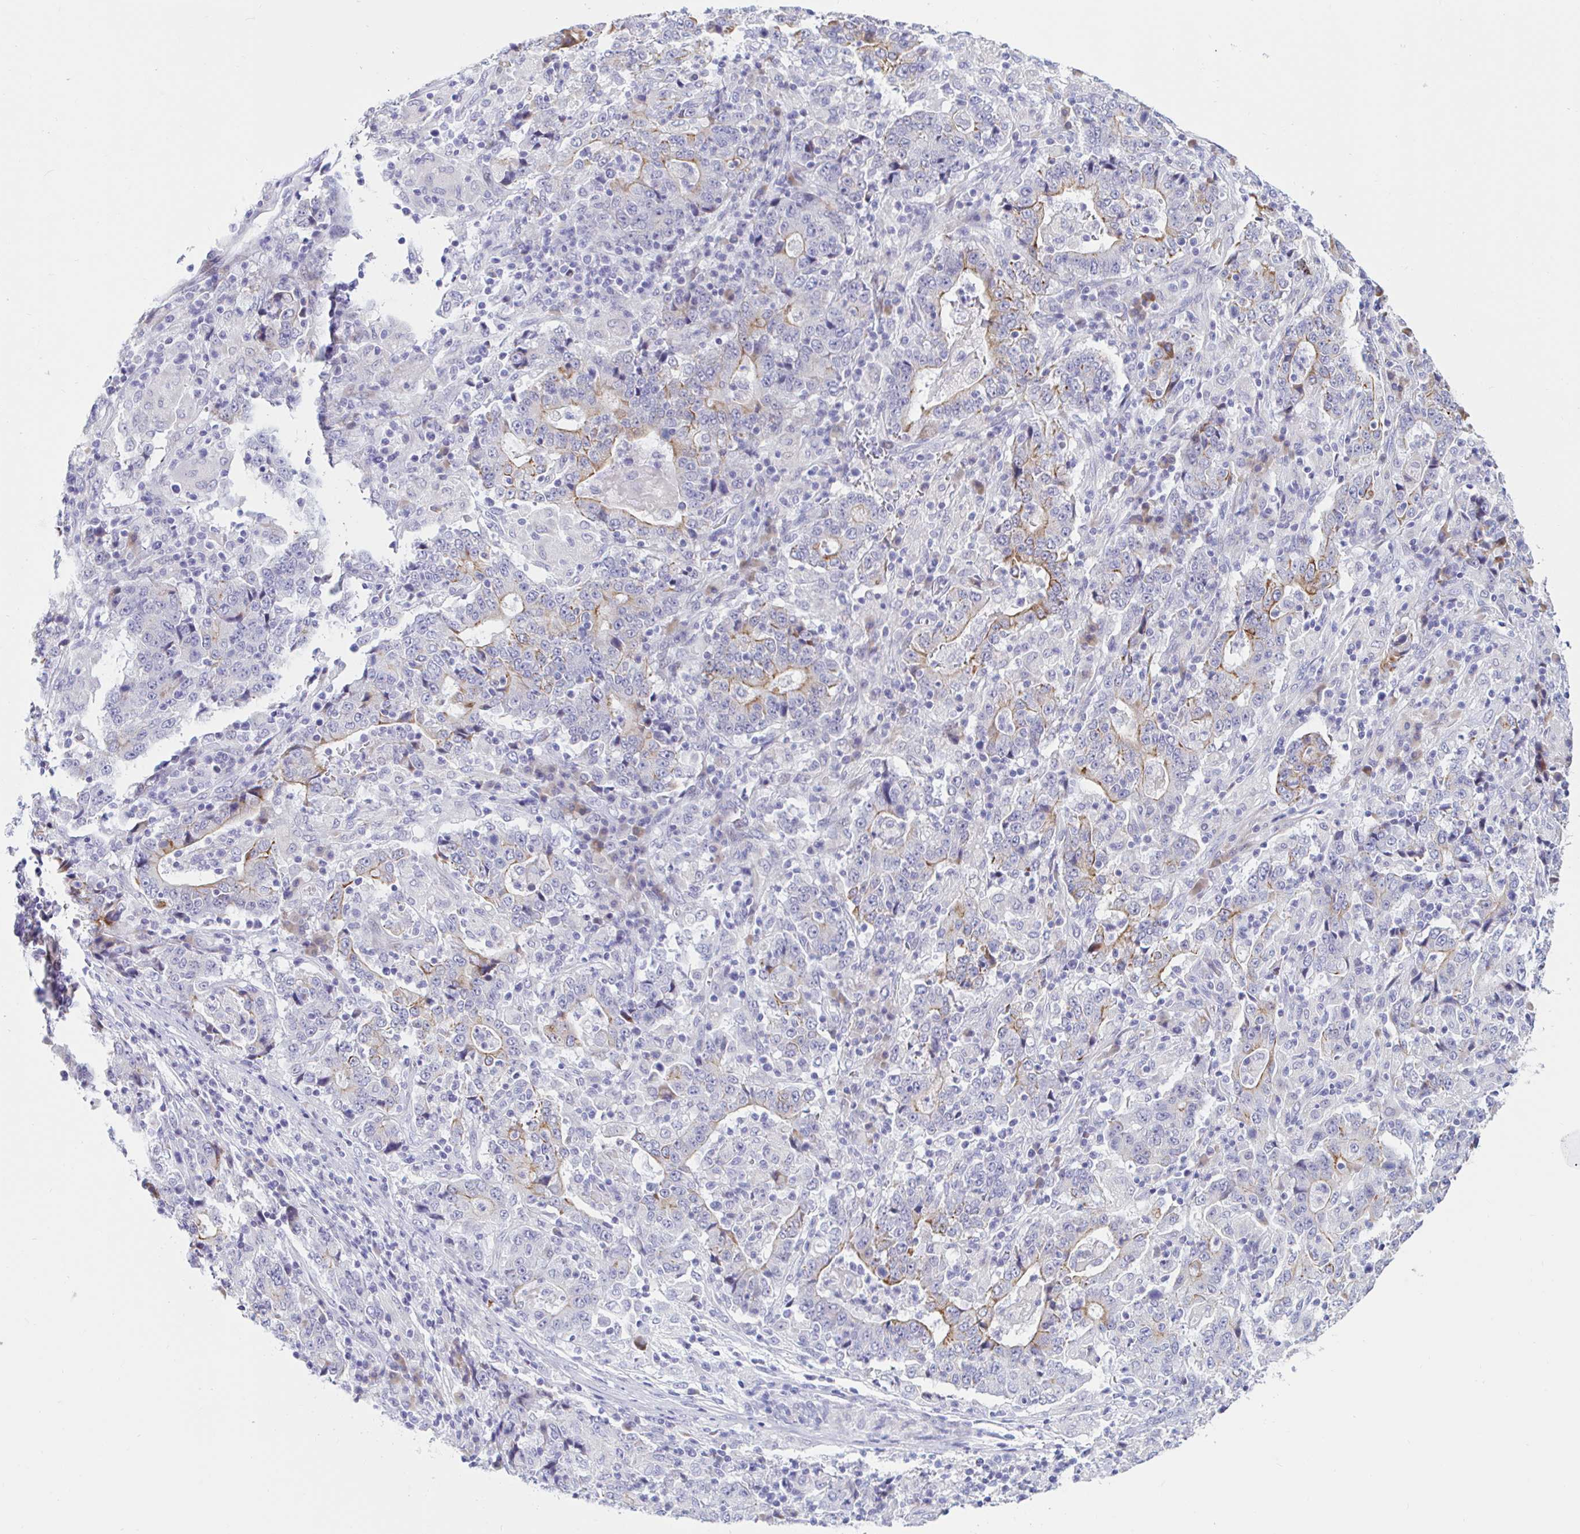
{"staining": {"intensity": "moderate", "quantity": "25%-75%", "location": "cytoplasmic/membranous"}, "tissue": "stomach cancer", "cell_type": "Tumor cells", "image_type": "cancer", "snomed": [{"axis": "morphology", "description": "Normal tissue, NOS"}, {"axis": "morphology", "description": "Adenocarcinoma, NOS"}, {"axis": "topography", "description": "Stomach, upper"}, {"axis": "topography", "description": "Stomach"}], "caption": "Protein expression analysis of adenocarcinoma (stomach) shows moderate cytoplasmic/membranous expression in about 25%-75% of tumor cells.", "gene": "NBPF3", "patient": {"sex": "male", "age": 59}}